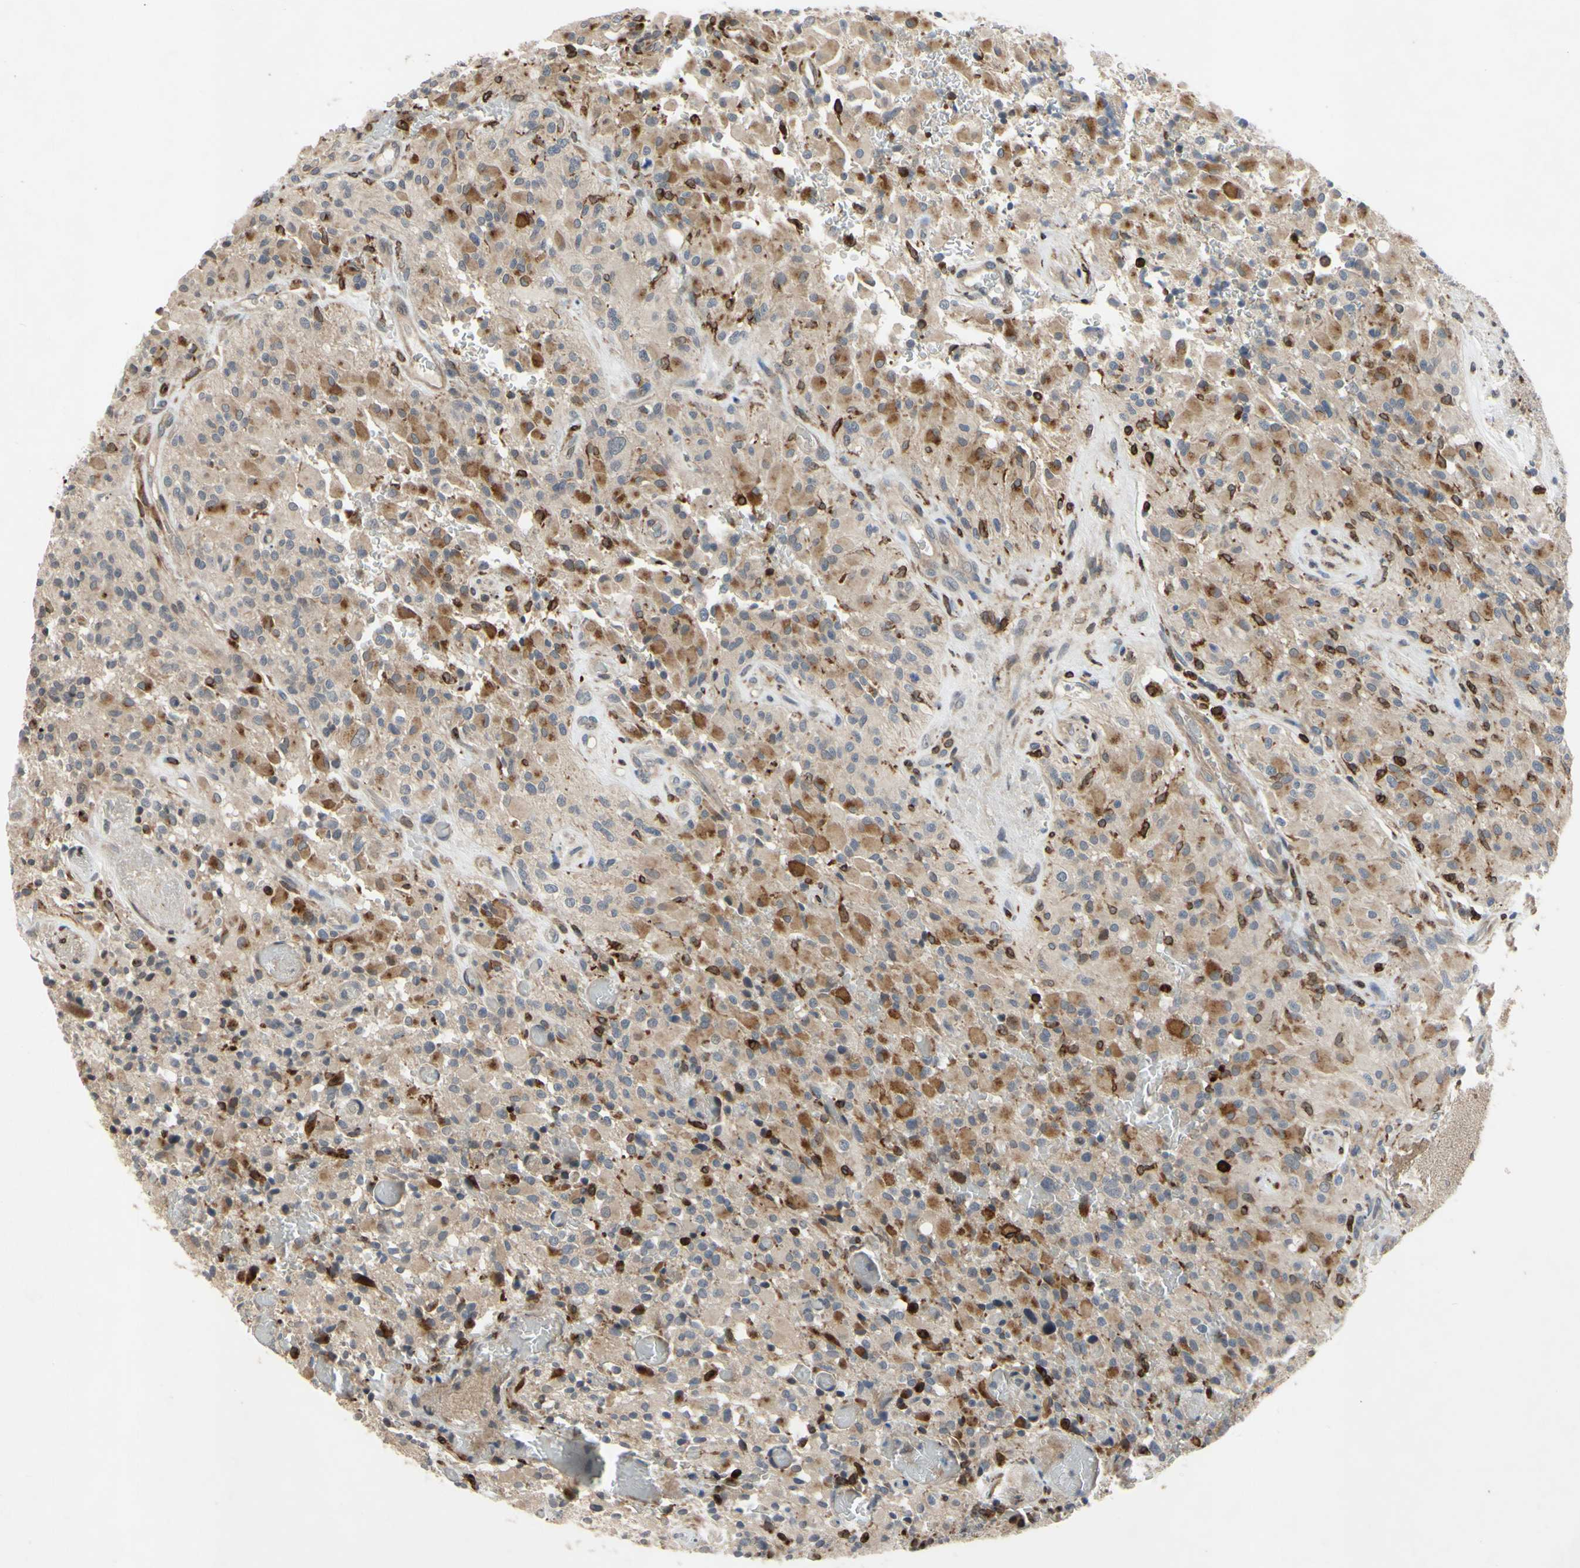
{"staining": {"intensity": "moderate", "quantity": "25%-75%", "location": "cytoplasmic/membranous"}, "tissue": "glioma", "cell_type": "Tumor cells", "image_type": "cancer", "snomed": [{"axis": "morphology", "description": "Glioma, malignant, High grade"}, {"axis": "topography", "description": "Brain"}], "caption": "Approximately 25%-75% of tumor cells in human malignant high-grade glioma display moderate cytoplasmic/membranous protein expression as visualized by brown immunohistochemical staining.", "gene": "PLXNA2", "patient": {"sex": "male", "age": 71}}